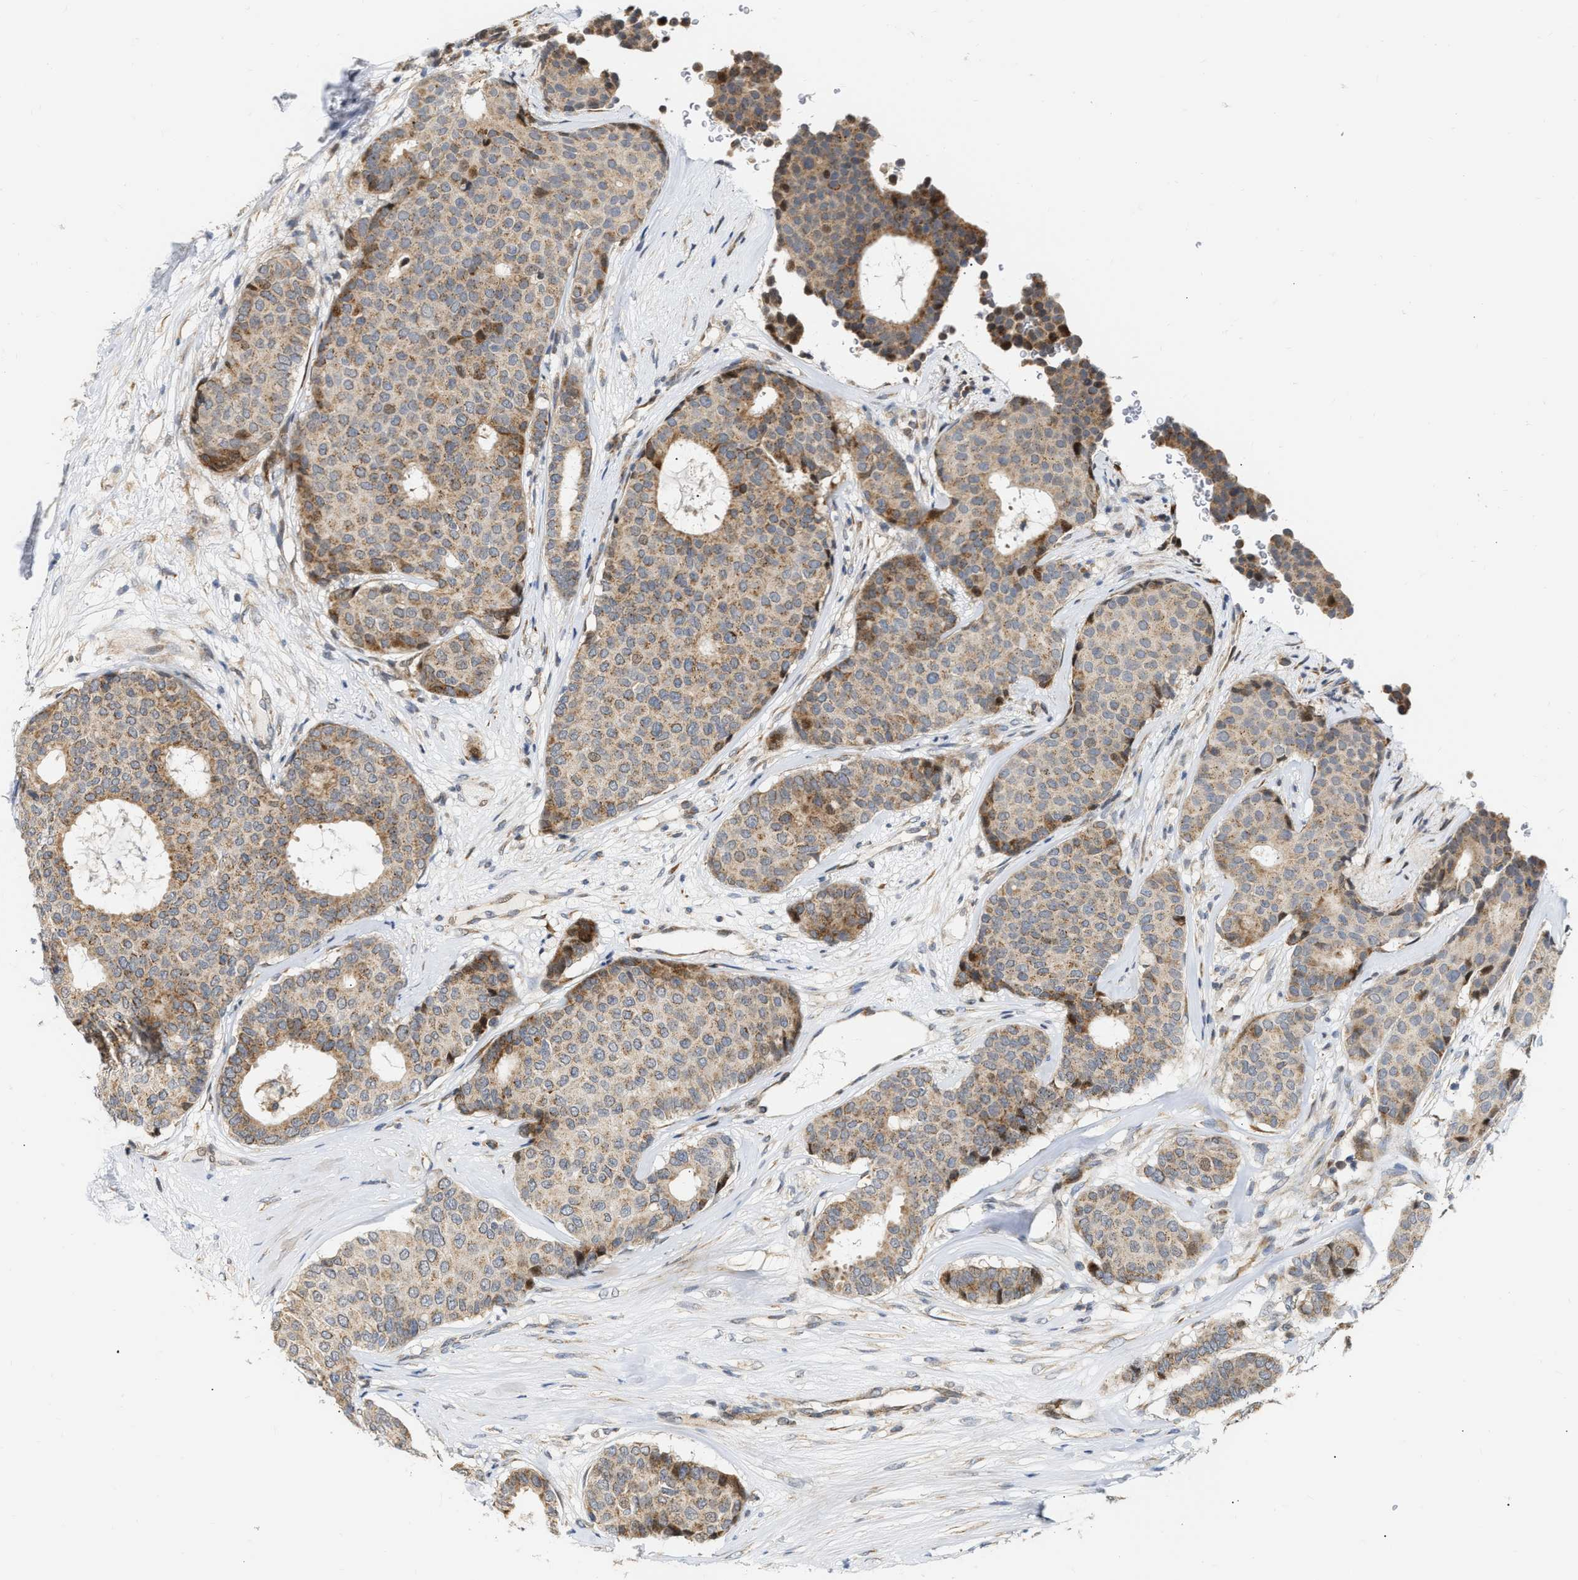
{"staining": {"intensity": "moderate", "quantity": ">75%", "location": "cytoplasmic/membranous"}, "tissue": "breast cancer", "cell_type": "Tumor cells", "image_type": "cancer", "snomed": [{"axis": "morphology", "description": "Duct carcinoma"}, {"axis": "topography", "description": "Breast"}], "caption": "Moderate cytoplasmic/membranous protein positivity is present in approximately >75% of tumor cells in intraductal carcinoma (breast).", "gene": "DEPTOR", "patient": {"sex": "female", "age": 75}}